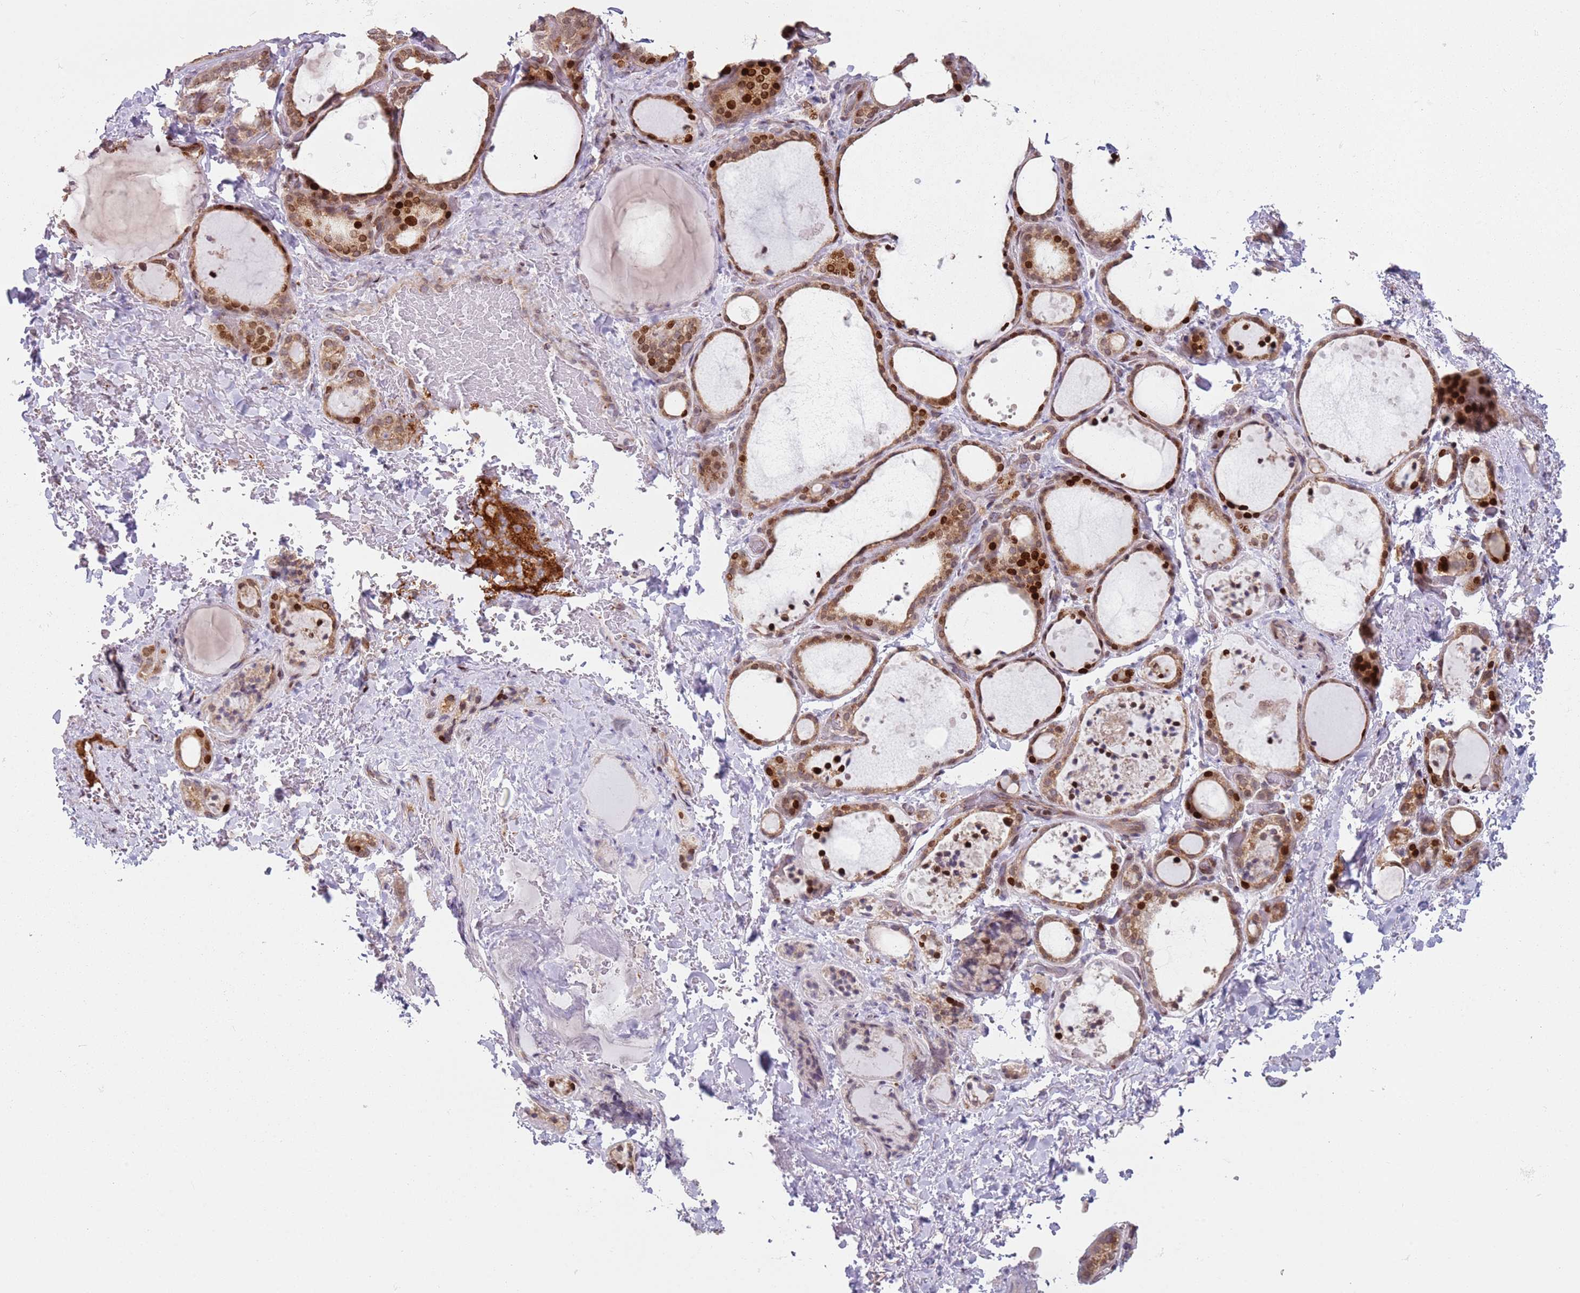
{"staining": {"intensity": "strong", "quantity": ">75%", "location": "cytoplasmic/membranous,nuclear"}, "tissue": "thyroid gland", "cell_type": "Glandular cells", "image_type": "normal", "snomed": [{"axis": "morphology", "description": "Normal tissue, NOS"}, {"axis": "topography", "description": "Thyroid gland"}], "caption": "Strong cytoplasmic/membranous,nuclear expression for a protein is identified in about >75% of glandular cells of unremarkable thyroid gland using immunohistochemistry (IHC).", "gene": "HNRNPLL", "patient": {"sex": "female", "age": 44}}